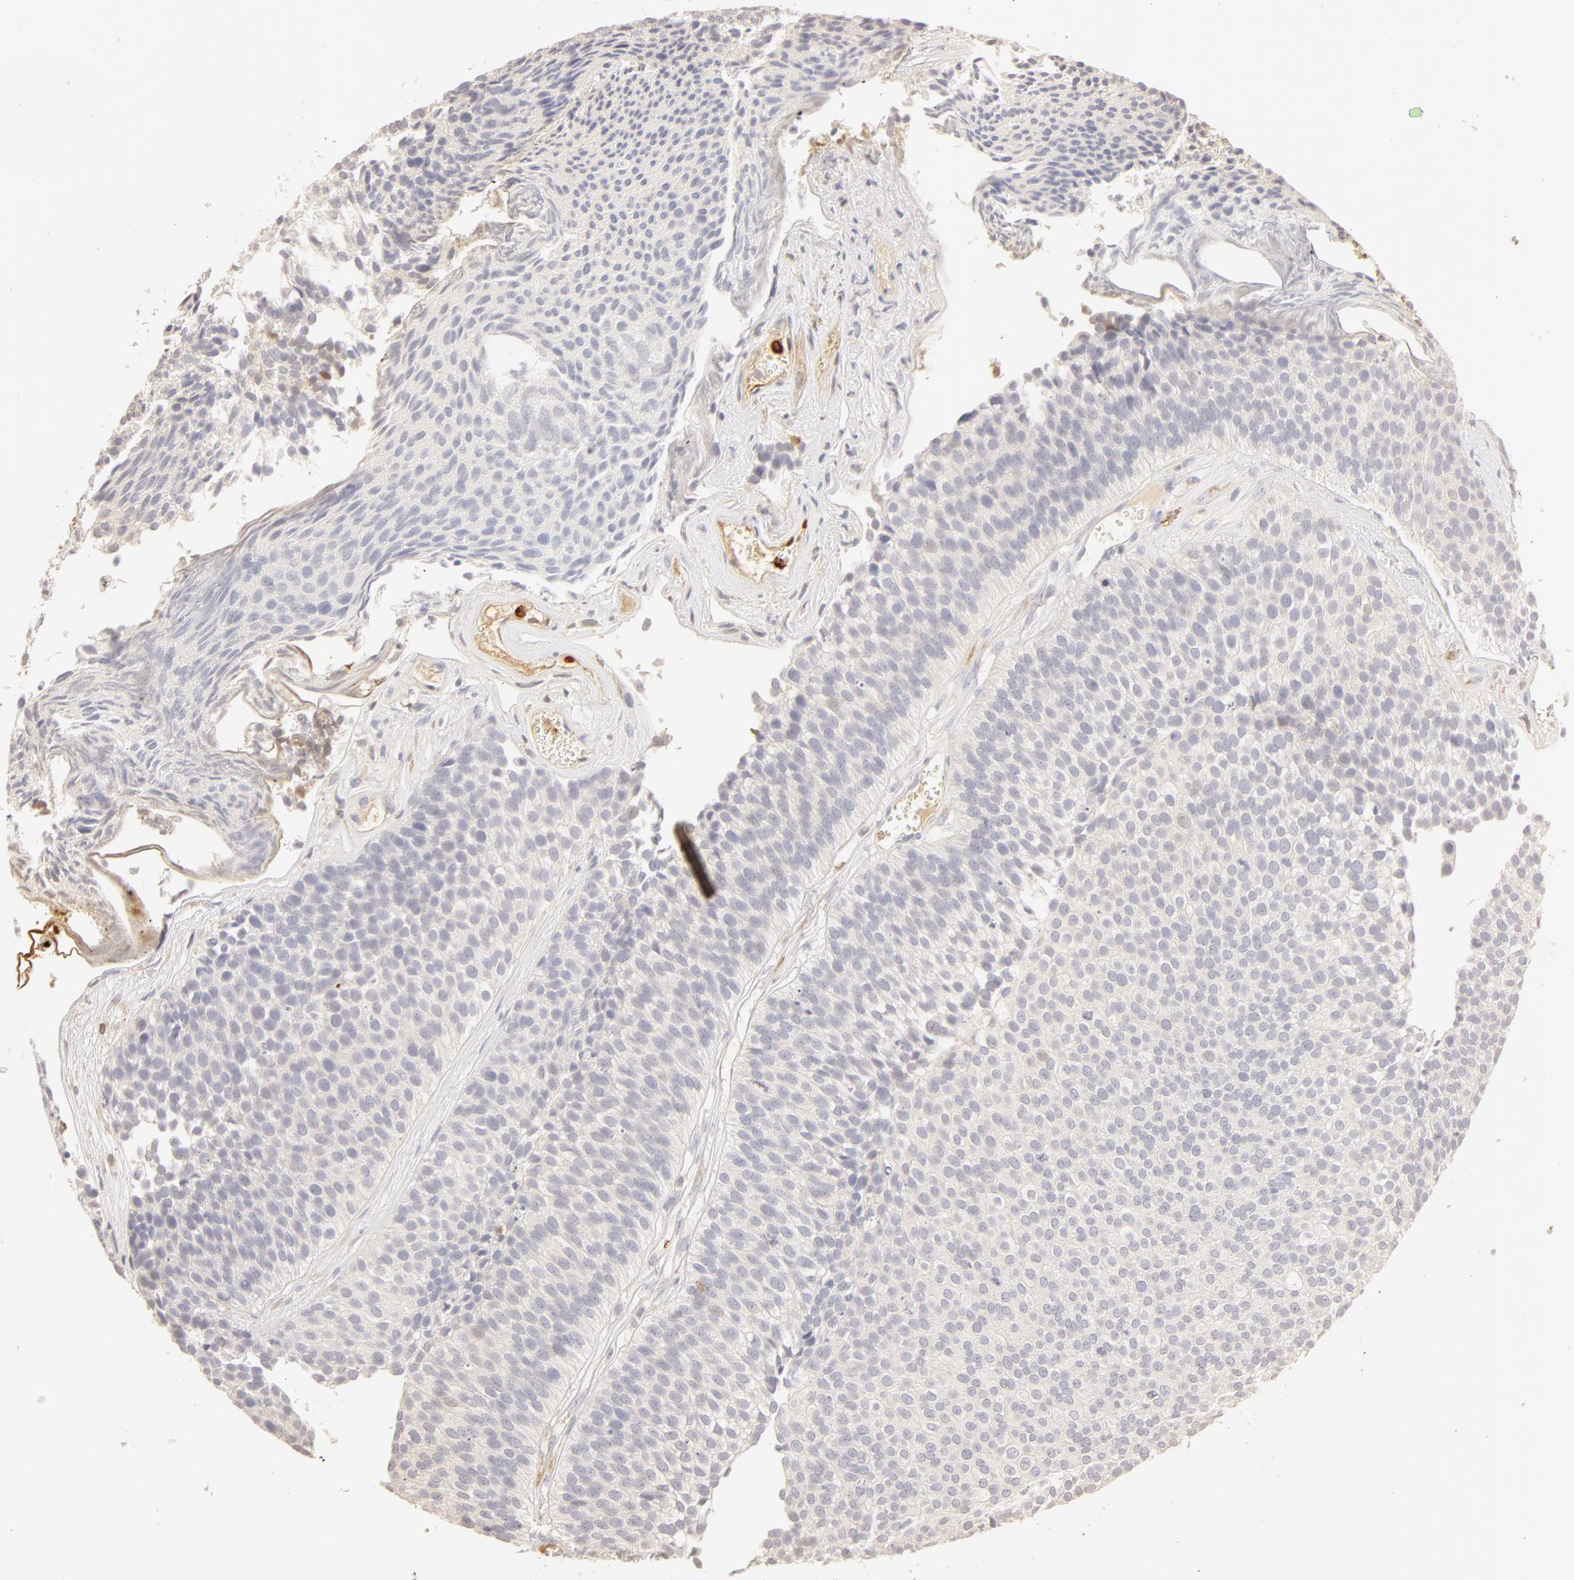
{"staining": {"intensity": "negative", "quantity": "none", "location": "none"}, "tissue": "urothelial cancer", "cell_type": "Tumor cells", "image_type": "cancer", "snomed": [{"axis": "morphology", "description": "Urothelial carcinoma, Low grade"}, {"axis": "topography", "description": "Urinary bladder"}], "caption": "A high-resolution histopathology image shows immunohistochemistry staining of urothelial cancer, which displays no significant positivity in tumor cells.", "gene": "C1R", "patient": {"sex": "male", "age": 84}}